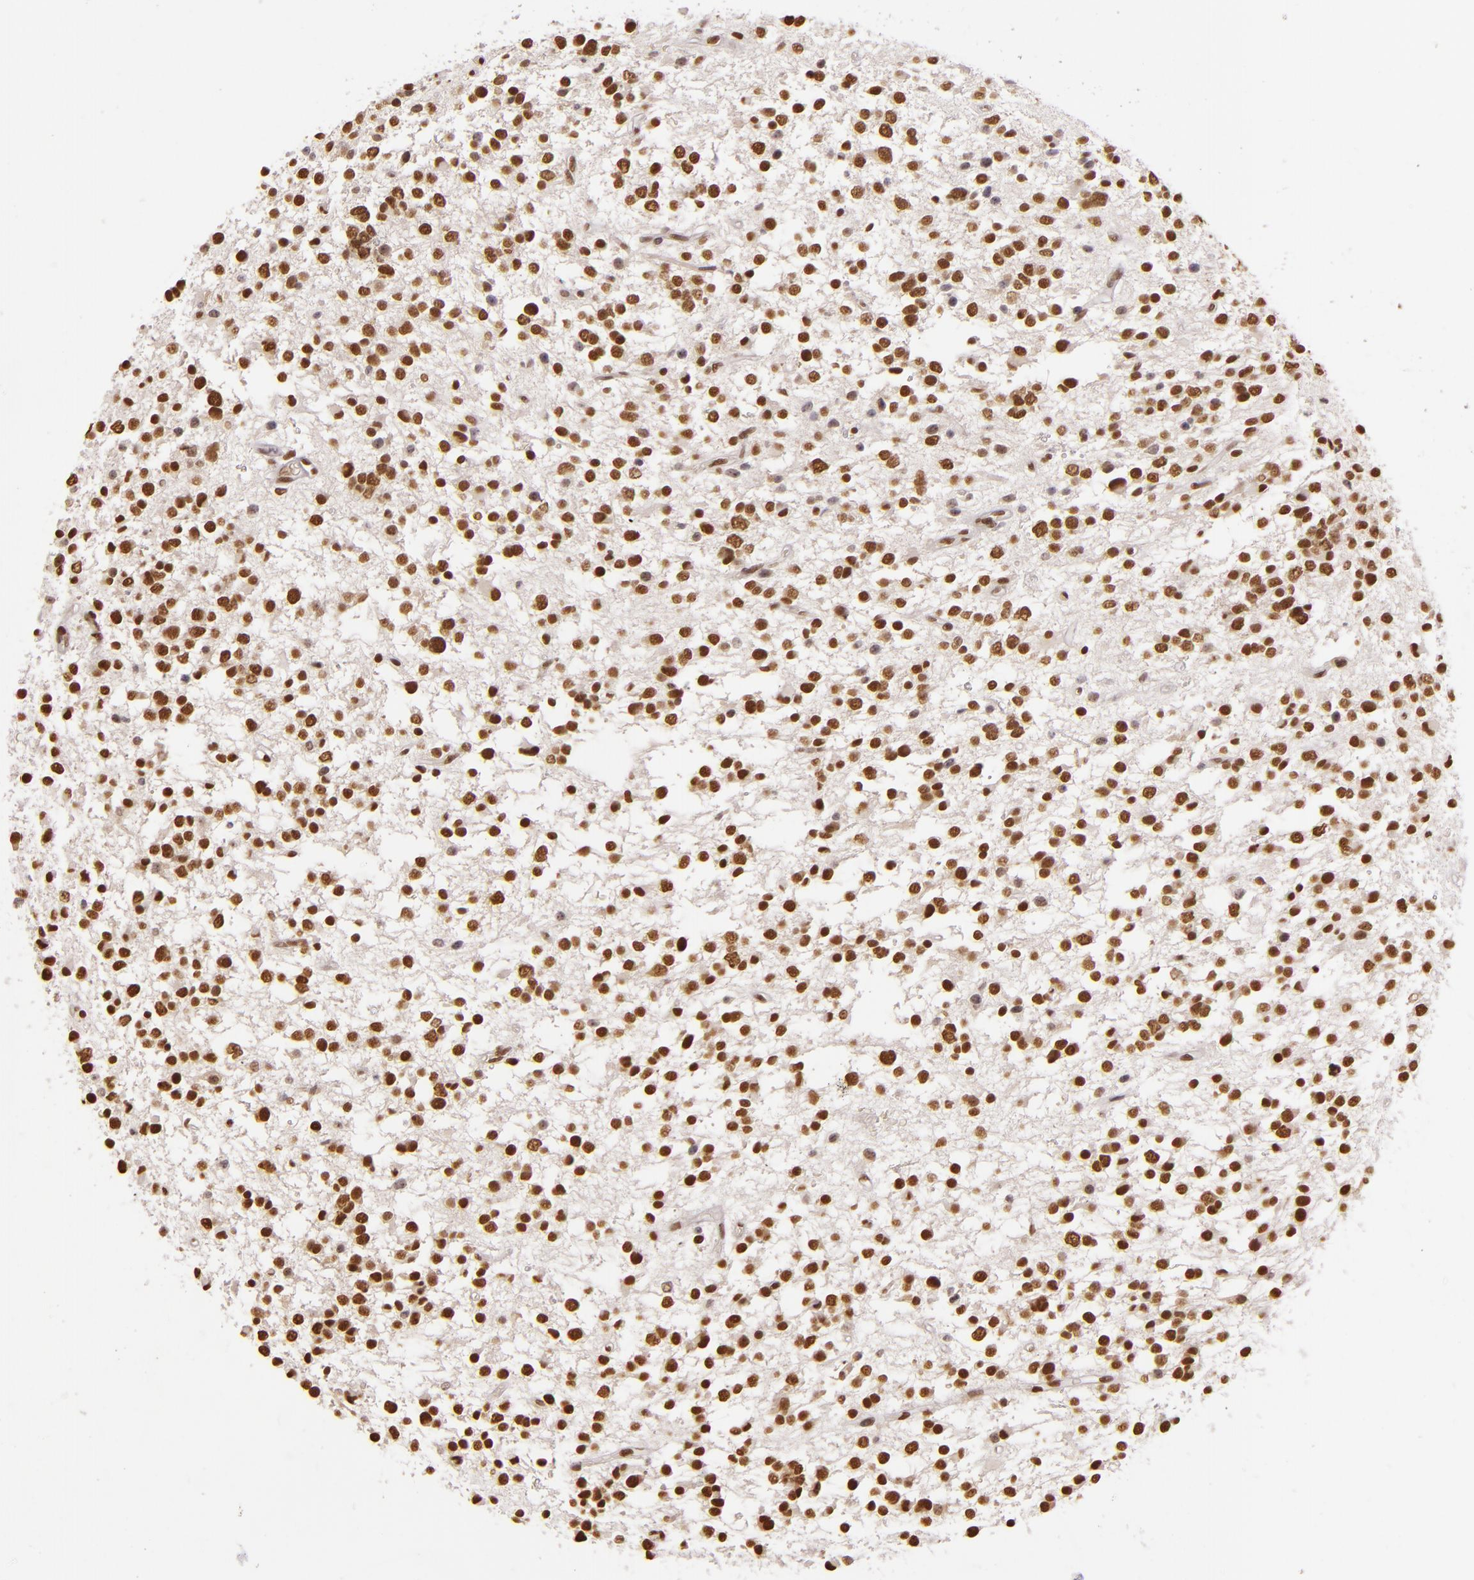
{"staining": {"intensity": "strong", "quantity": ">75%", "location": "nuclear"}, "tissue": "glioma", "cell_type": "Tumor cells", "image_type": "cancer", "snomed": [{"axis": "morphology", "description": "Glioma, malignant, Low grade"}, {"axis": "topography", "description": "Brain"}], "caption": "Low-grade glioma (malignant) stained for a protein (brown) reveals strong nuclear positive expression in approximately >75% of tumor cells.", "gene": "PAPOLA", "patient": {"sex": "female", "age": 36}}